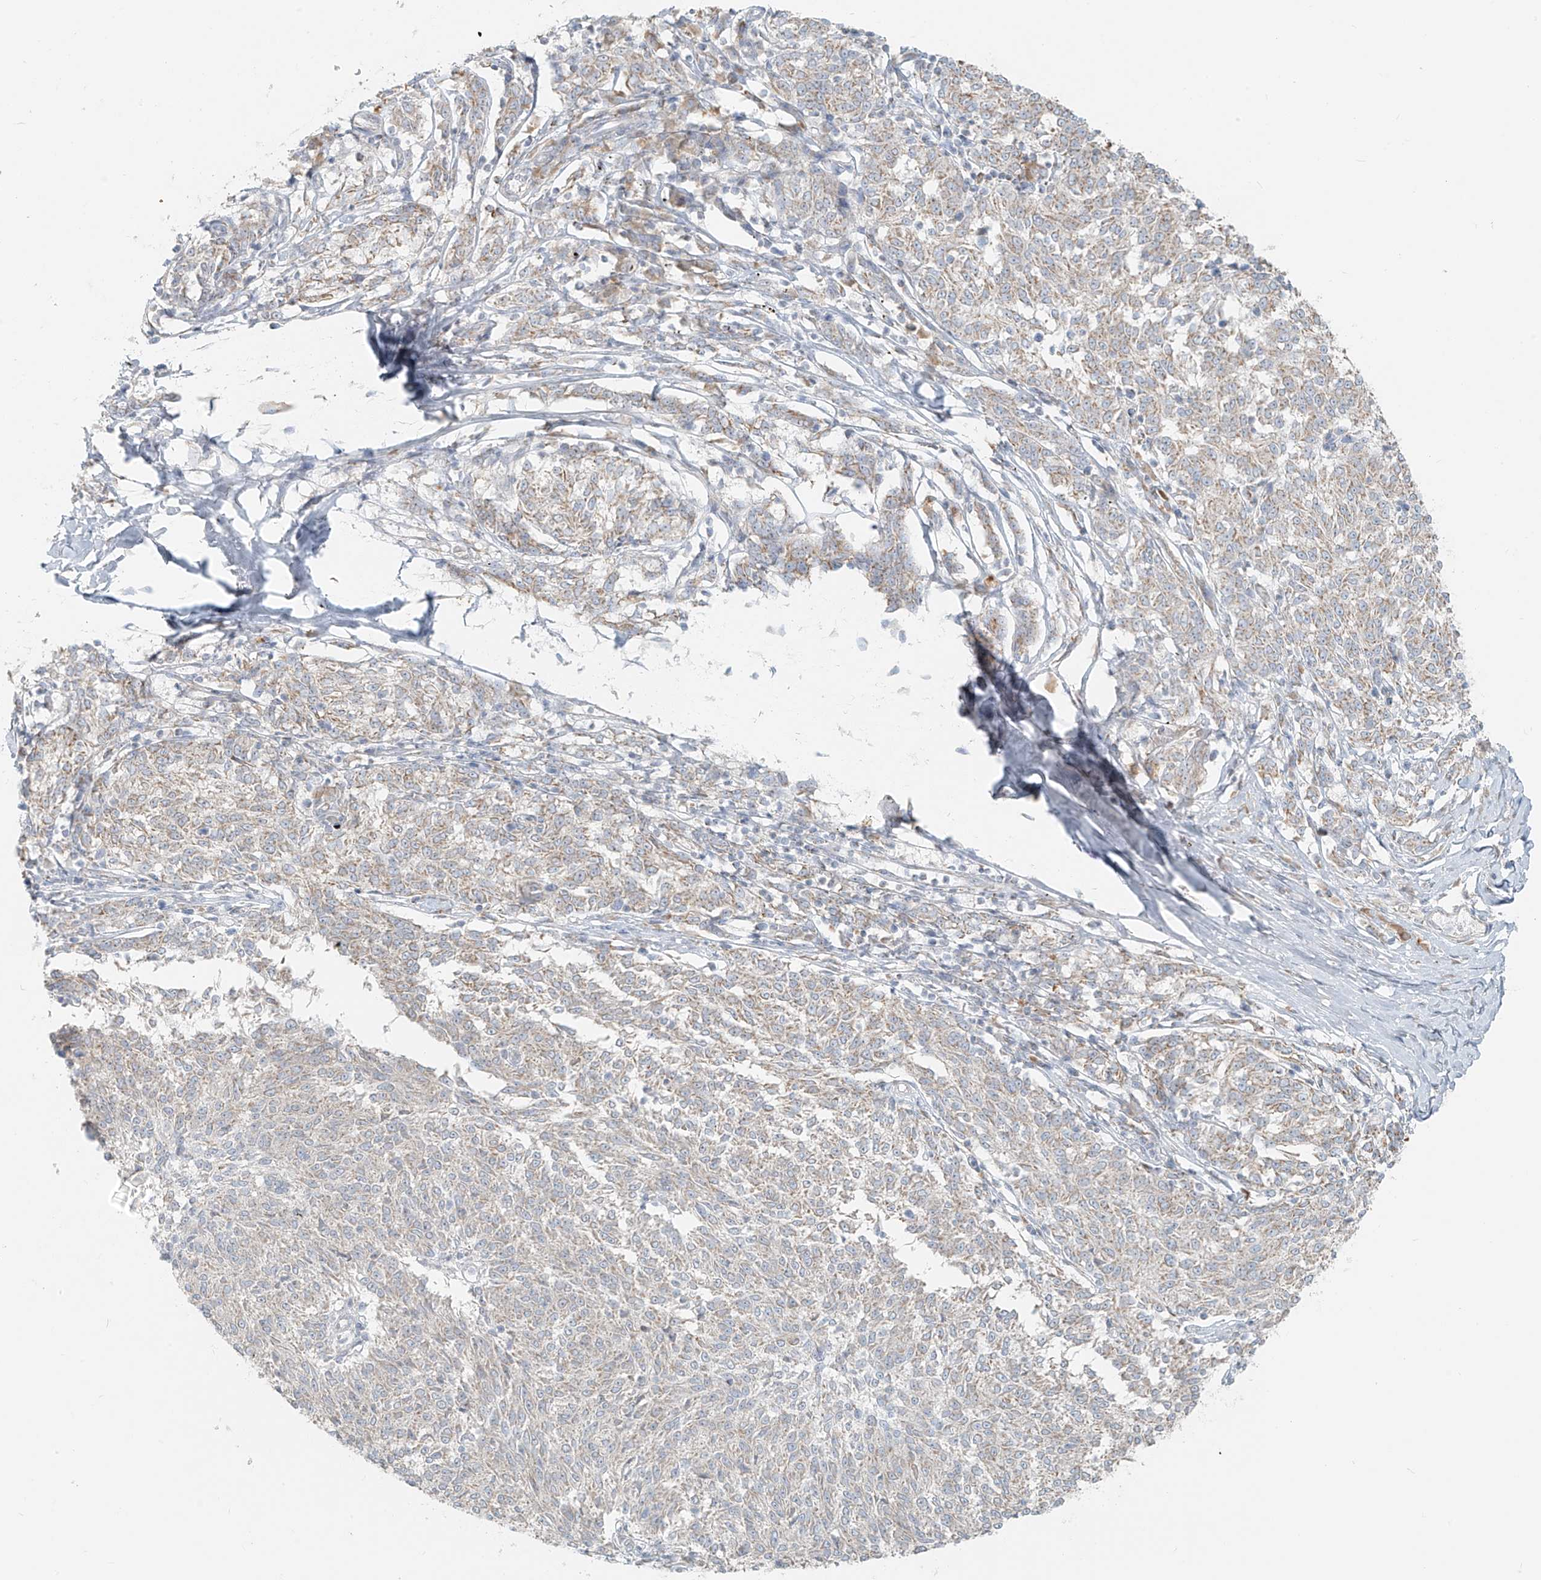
{"staining": {"intensity": "weak", "quantity": ">75%", "location": "cytoplasmic/membranous"}, "tissue": "melanoma", "cell_type": "Tumor cells", "image_type": "cancer", "snomed": [{"axis": "morphology", "description": "Malignant melanoma, NOS"}, {"axis": "topography", "description": "Skin"}], "caption": "Immunohistochemical staining of human melanoma reveals low levels of weak cytoplasmic/membranous expression in about >75% of tumor cells.", "gene": "UST", "patient": {"sex": "female", "age": 72}}